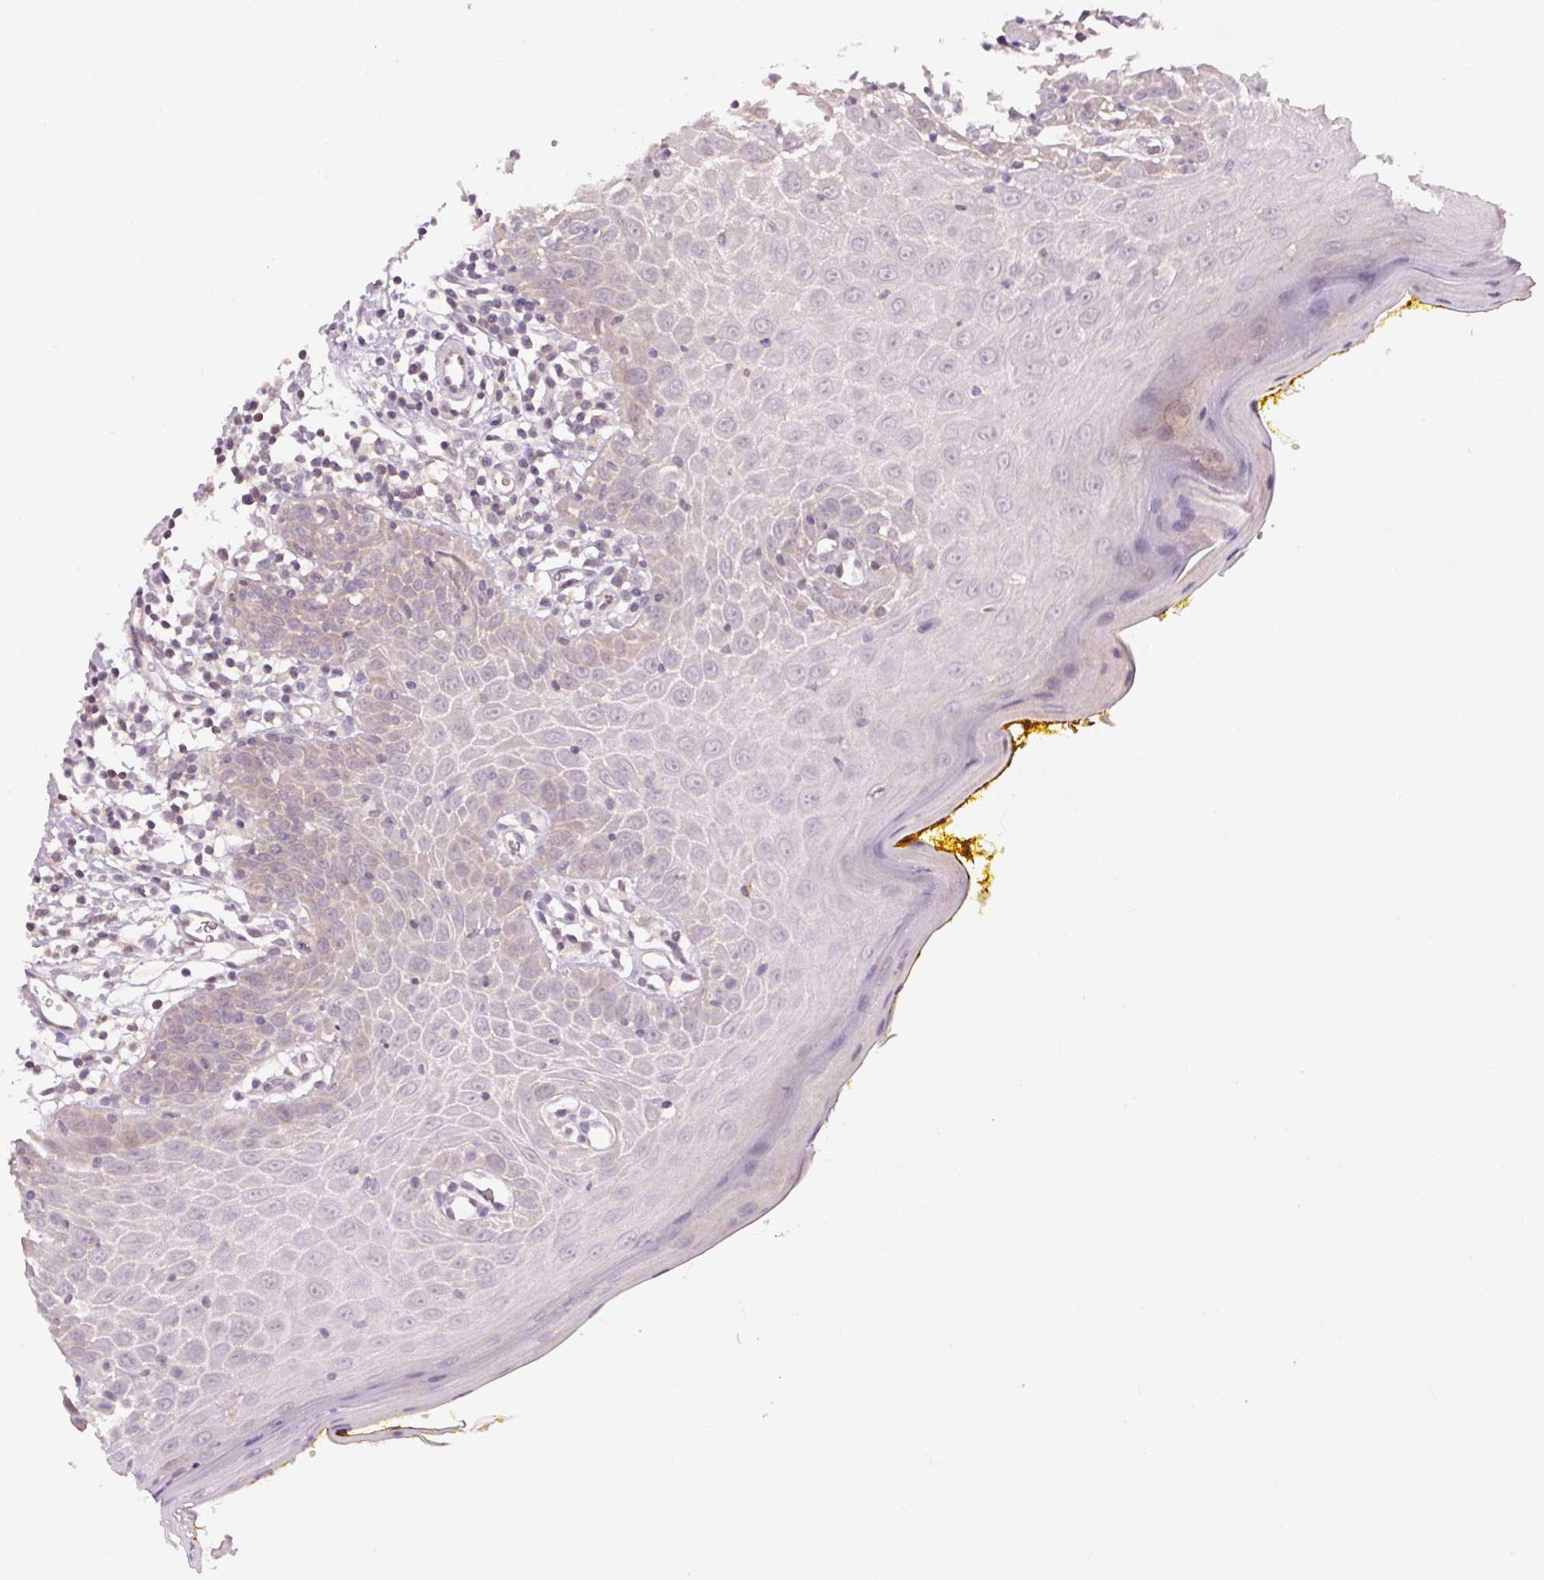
{"staining": {"intensity": "weak", "quantity": "<25%", "location": "cytoplasmic/membranous"}, "tissue": "oral mucosa", "cell_type": "Squamous epithelial cells", "image_type": "normal", "snomed": [{"axis": "morphology", "description": "Normal tissue, NOS"}, {"axis": "topography", "description": "Oral tissue"}, {"axis": "topography", "description": "Tounge, NOS"}], "caption": "Immunohistochemical staining of benign human oral mucosa reveals no significant positivity in squamous epithelial cells. The staining was performed using DAB to visualize the protein expression in brown, while the nuclei were stained in blue with hematoxylin (Magnification: 20x).", "gene": "HHLA2", "patient": {"sex": "female", "age": 58}}